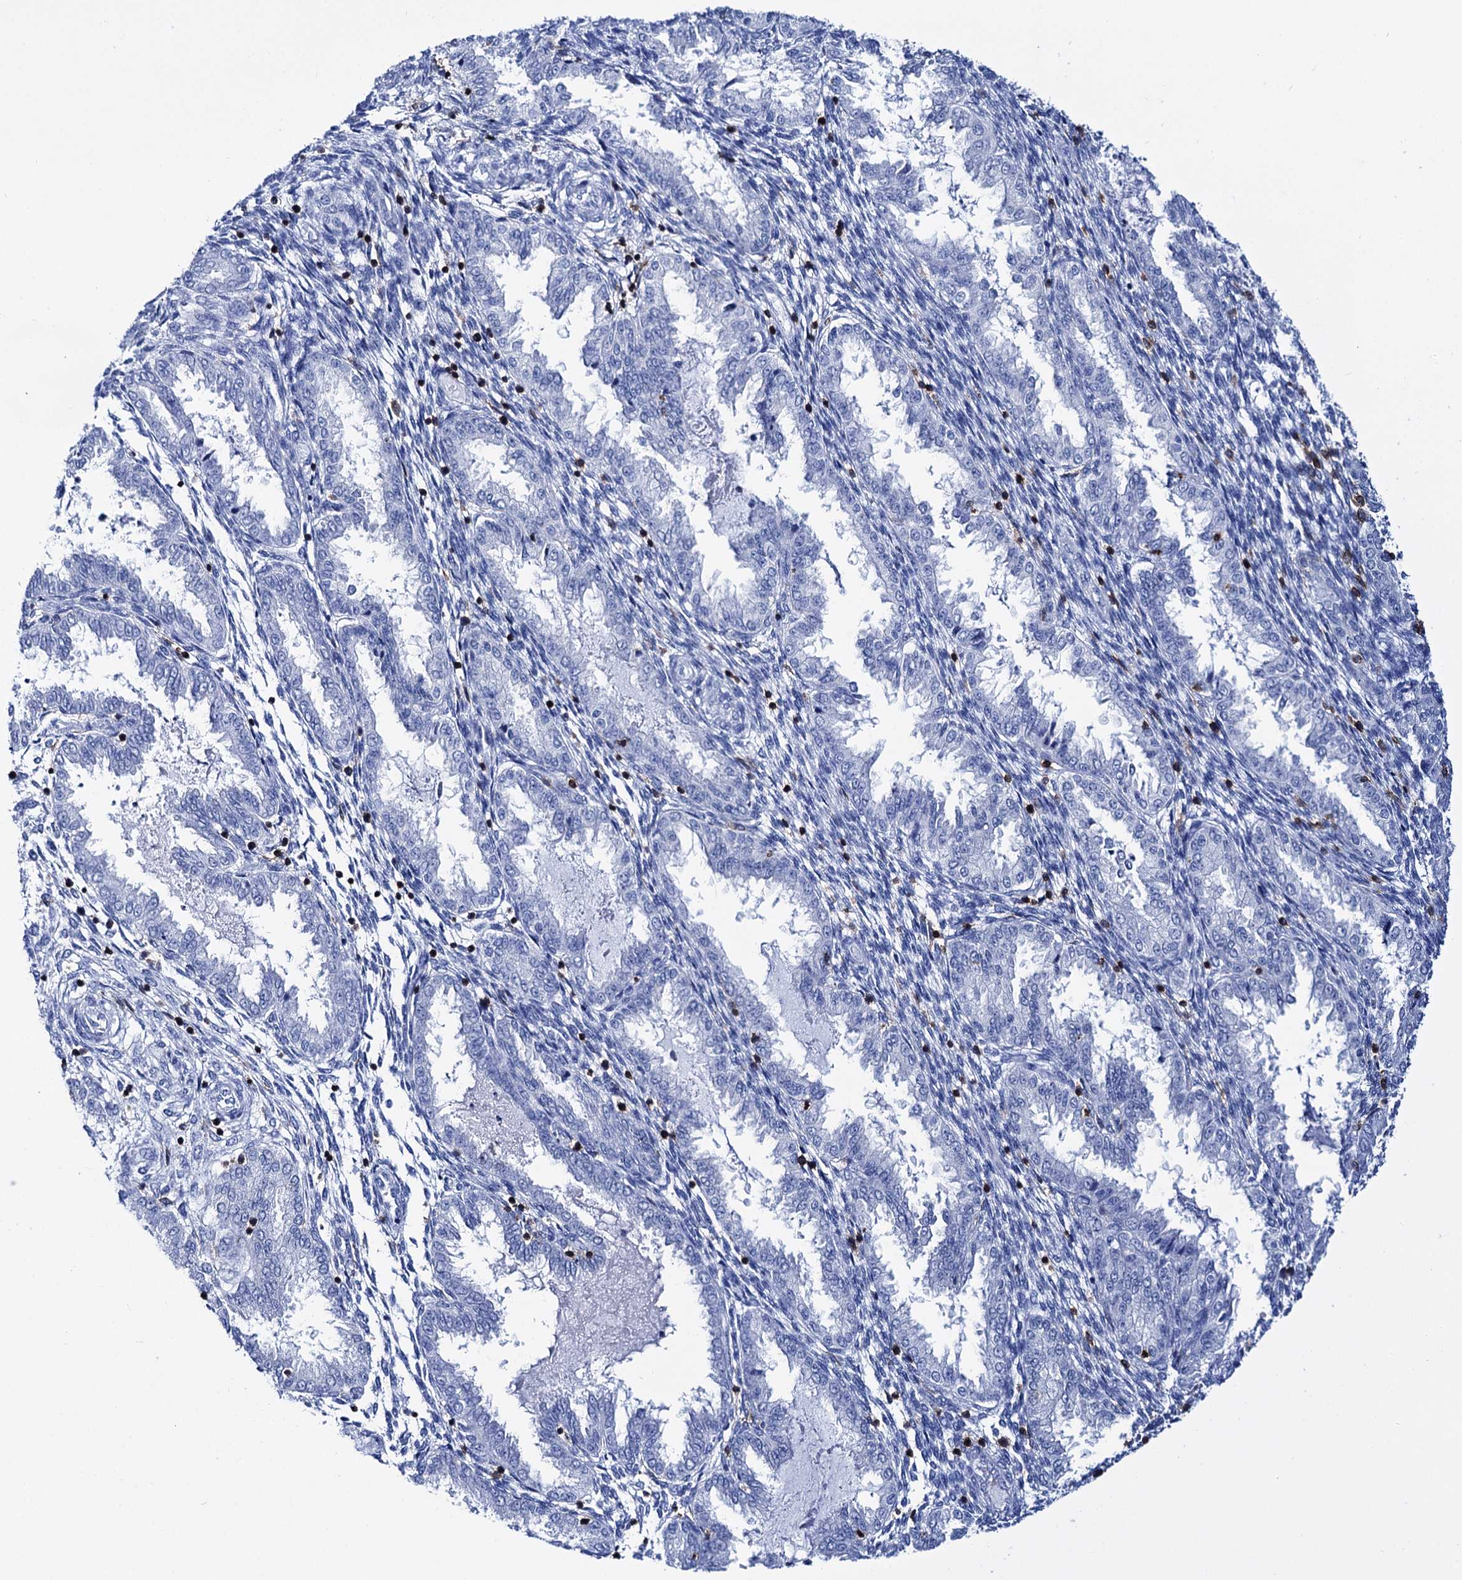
{"staining": {"intensity": "negative", "quantity": "none", "location": "none"}, "tissue": "endometrium", "cell_type": "Cells in endometrial stroma", "image_type": "normal", "snomed": [{"axis": "morphology", "description": "Normal tissue, NOS"}, {"axis": "topography", "description": "Endometrium"}], "caption": "The image displays no significant staining in cells in endometrial stroma of endometrium. (Immunohistochemistry, brightfield microscopy, high magnification).", "gene": "DEF6", "patient": {"sex": "female", "age": 33}}